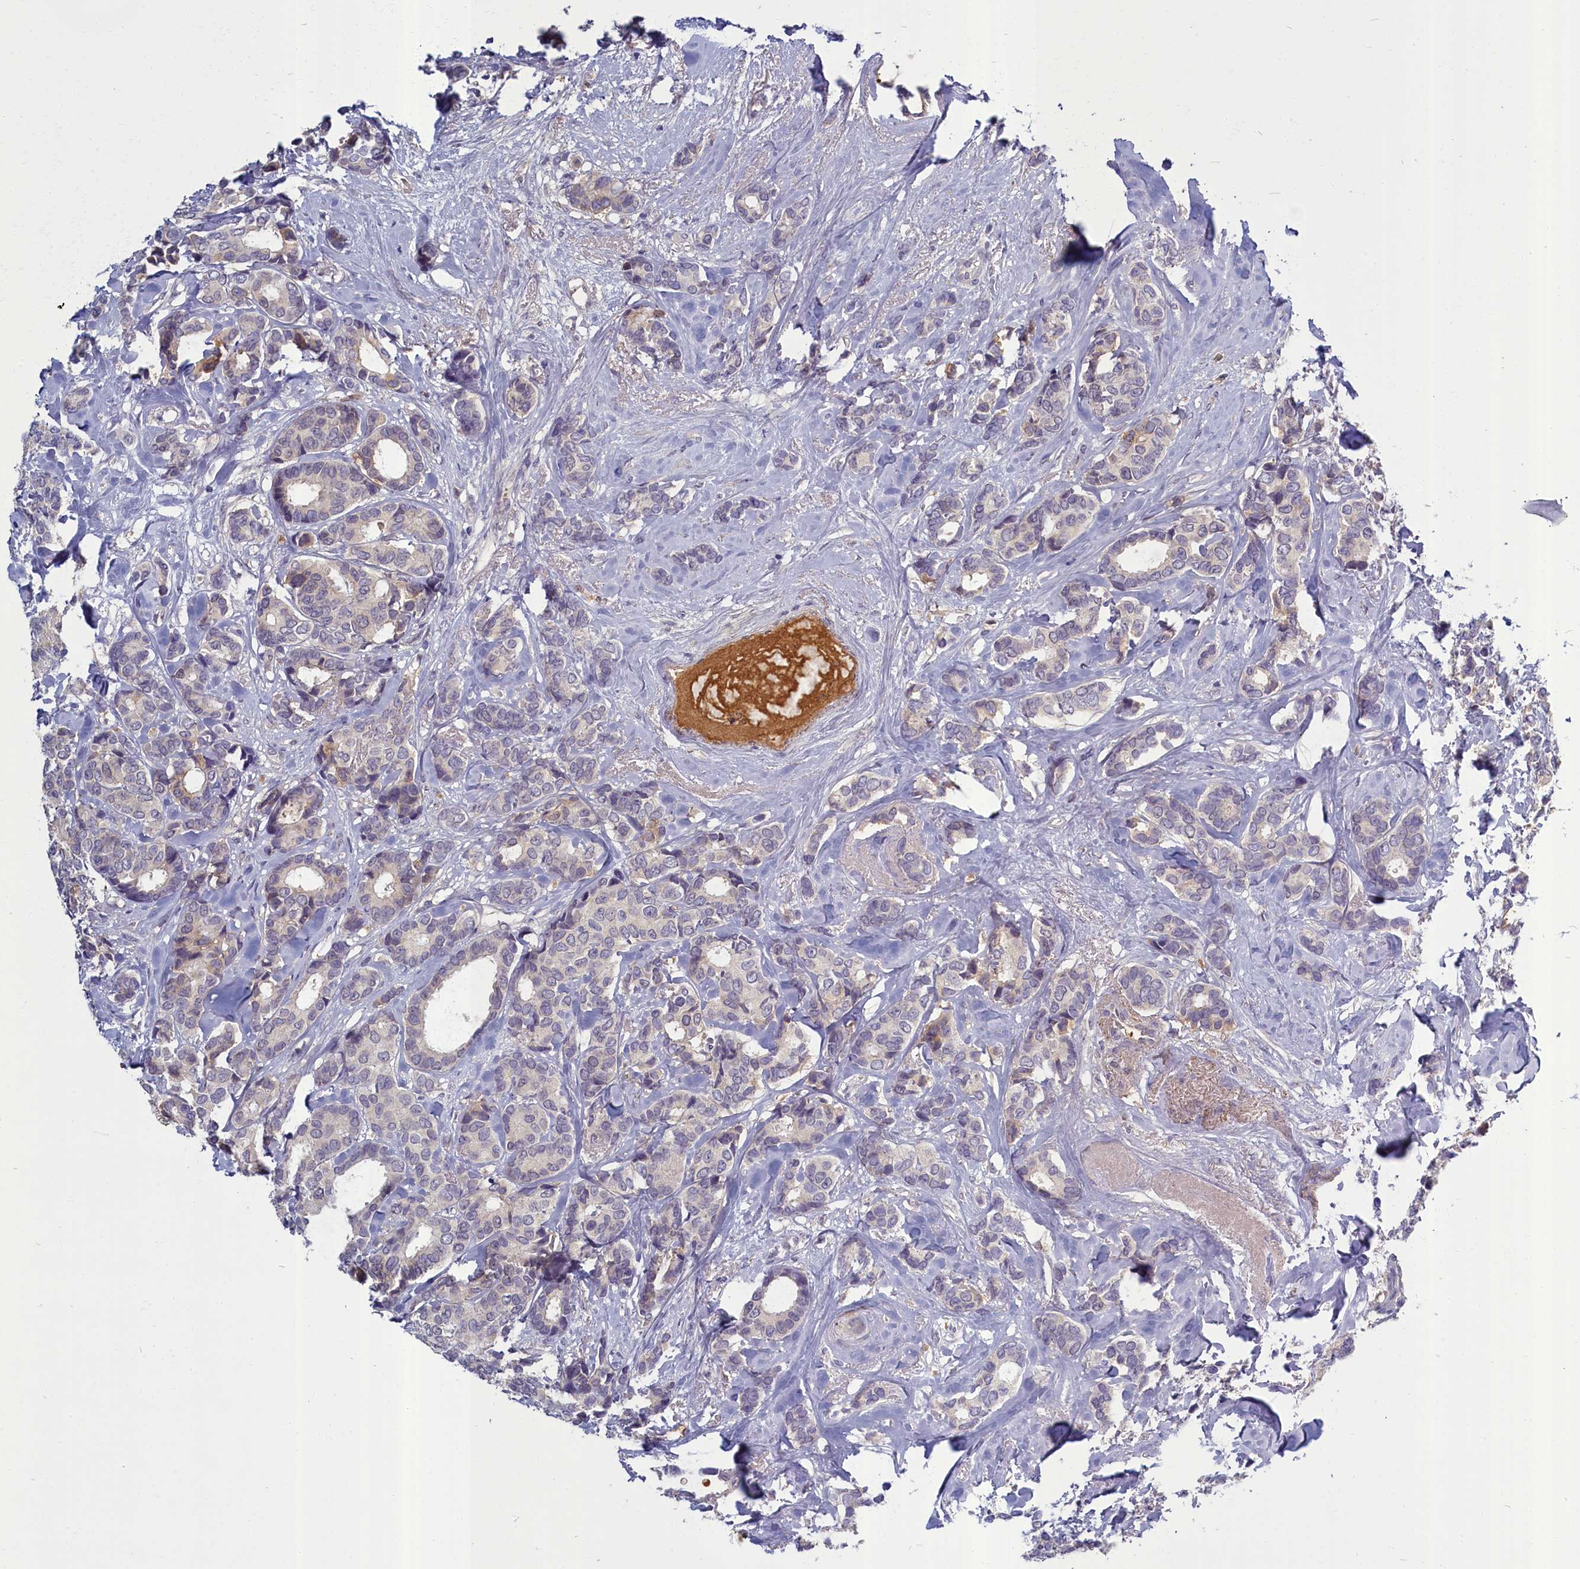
{"staining": {"intensity": "negative", "quantity": "none", "location": "none"}, "tissue": "breast cancer", "cell_type": "Tumor cells", "image_type": "cancer", "snomed": [{"axis": "morphology", "description": "Duct carcinoma"}, {"axis": "topography", "description": "Breast"}], "caption": "DAB immunohistochemical staining of human breast cancer (intraductal carcinoma) demonstrates no significant positivity in tumor cells.", "gene": "SV2C", "patient": {"sex": "female", "age": 87}}